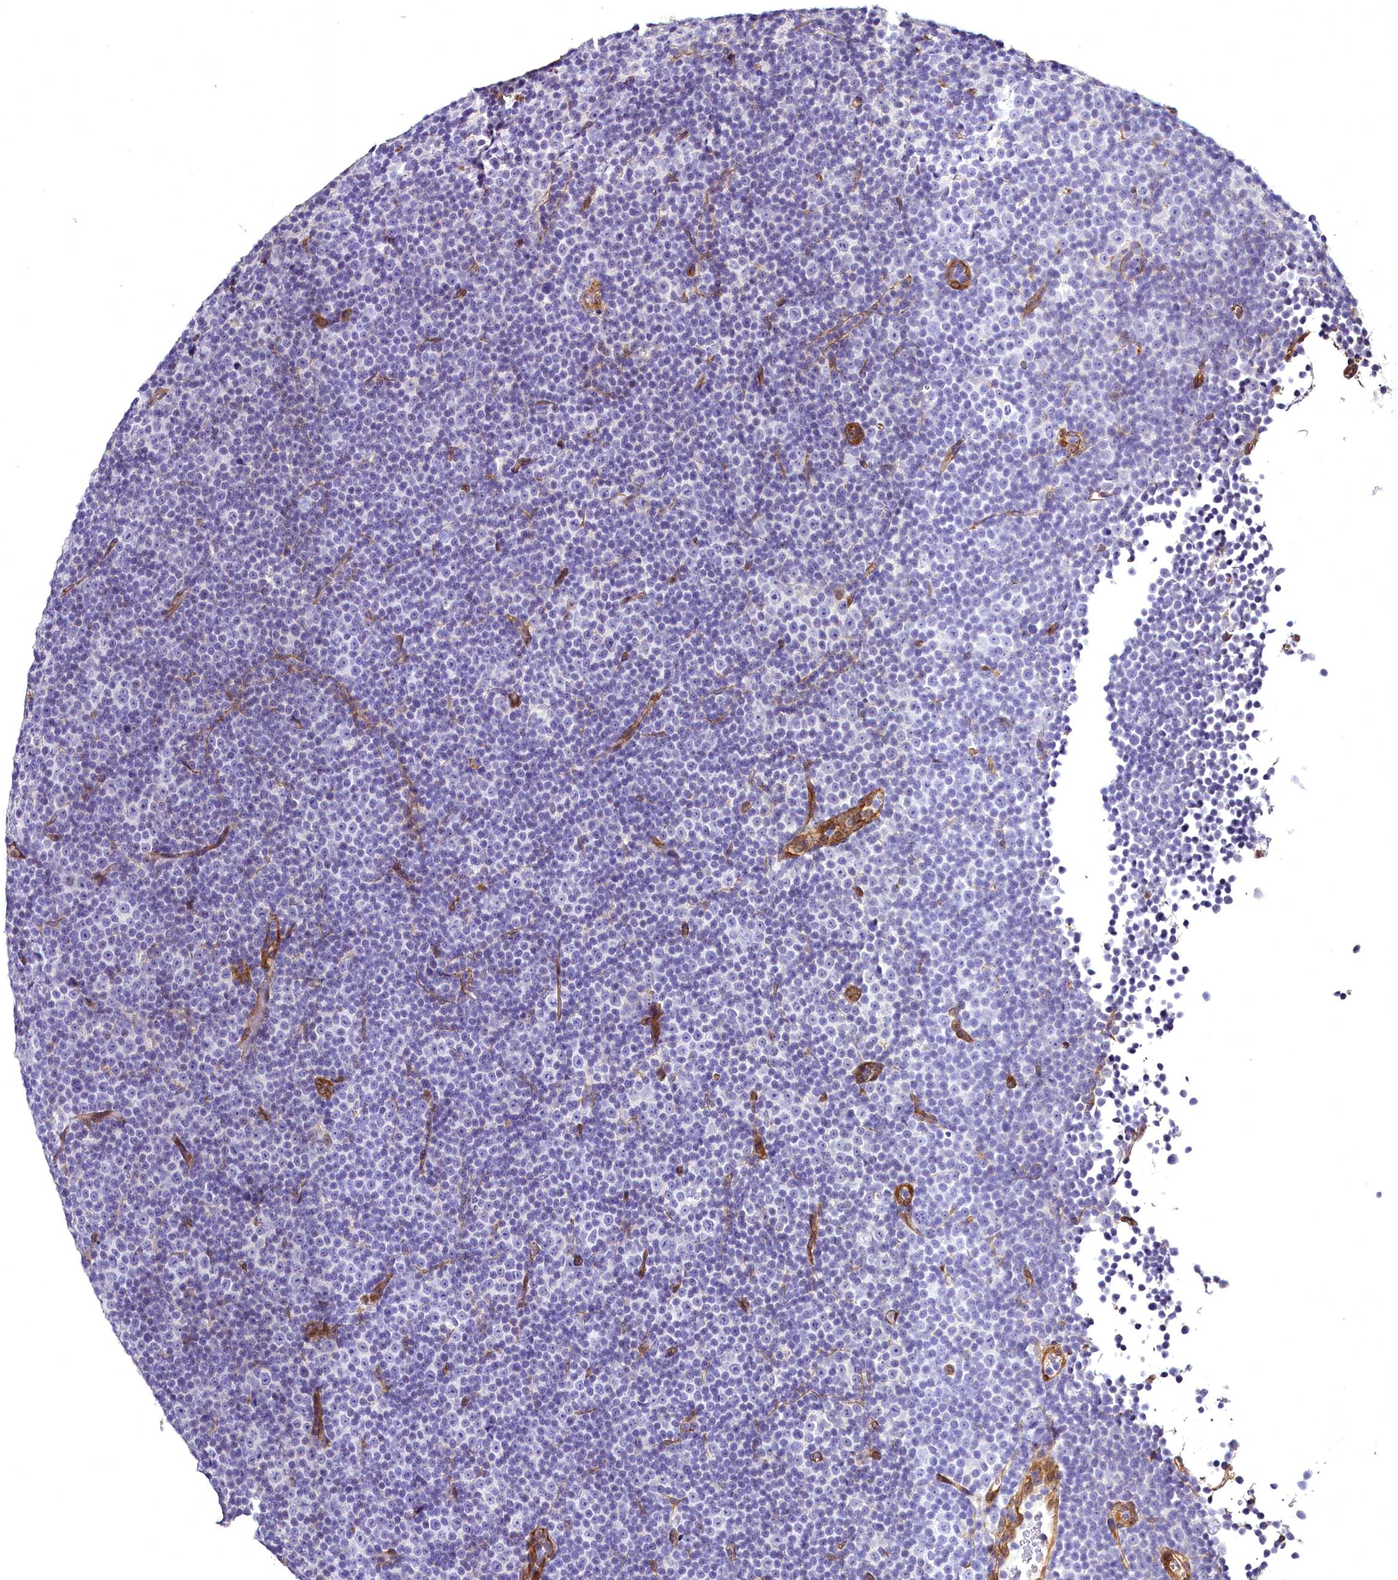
{"staining": {"intensity": "negative", "quantity": "none", "location": "none"}, "tissue": "lymphoma", "cell_type": "Tumor cells", "image_type": "cancer", "snomed": [{"axis": "morphology", "description": "Malignant lymphoma, non-Hodgkin's type, Low grade"}, {"axis": "topography", "description": "Lymph node"}], "caption": "Immunohistochemical staining of lymphoma reveals no significant staining in tumor cells.", "gene": "STXBP1", "patient": {"sex": "female", "age": 67}}